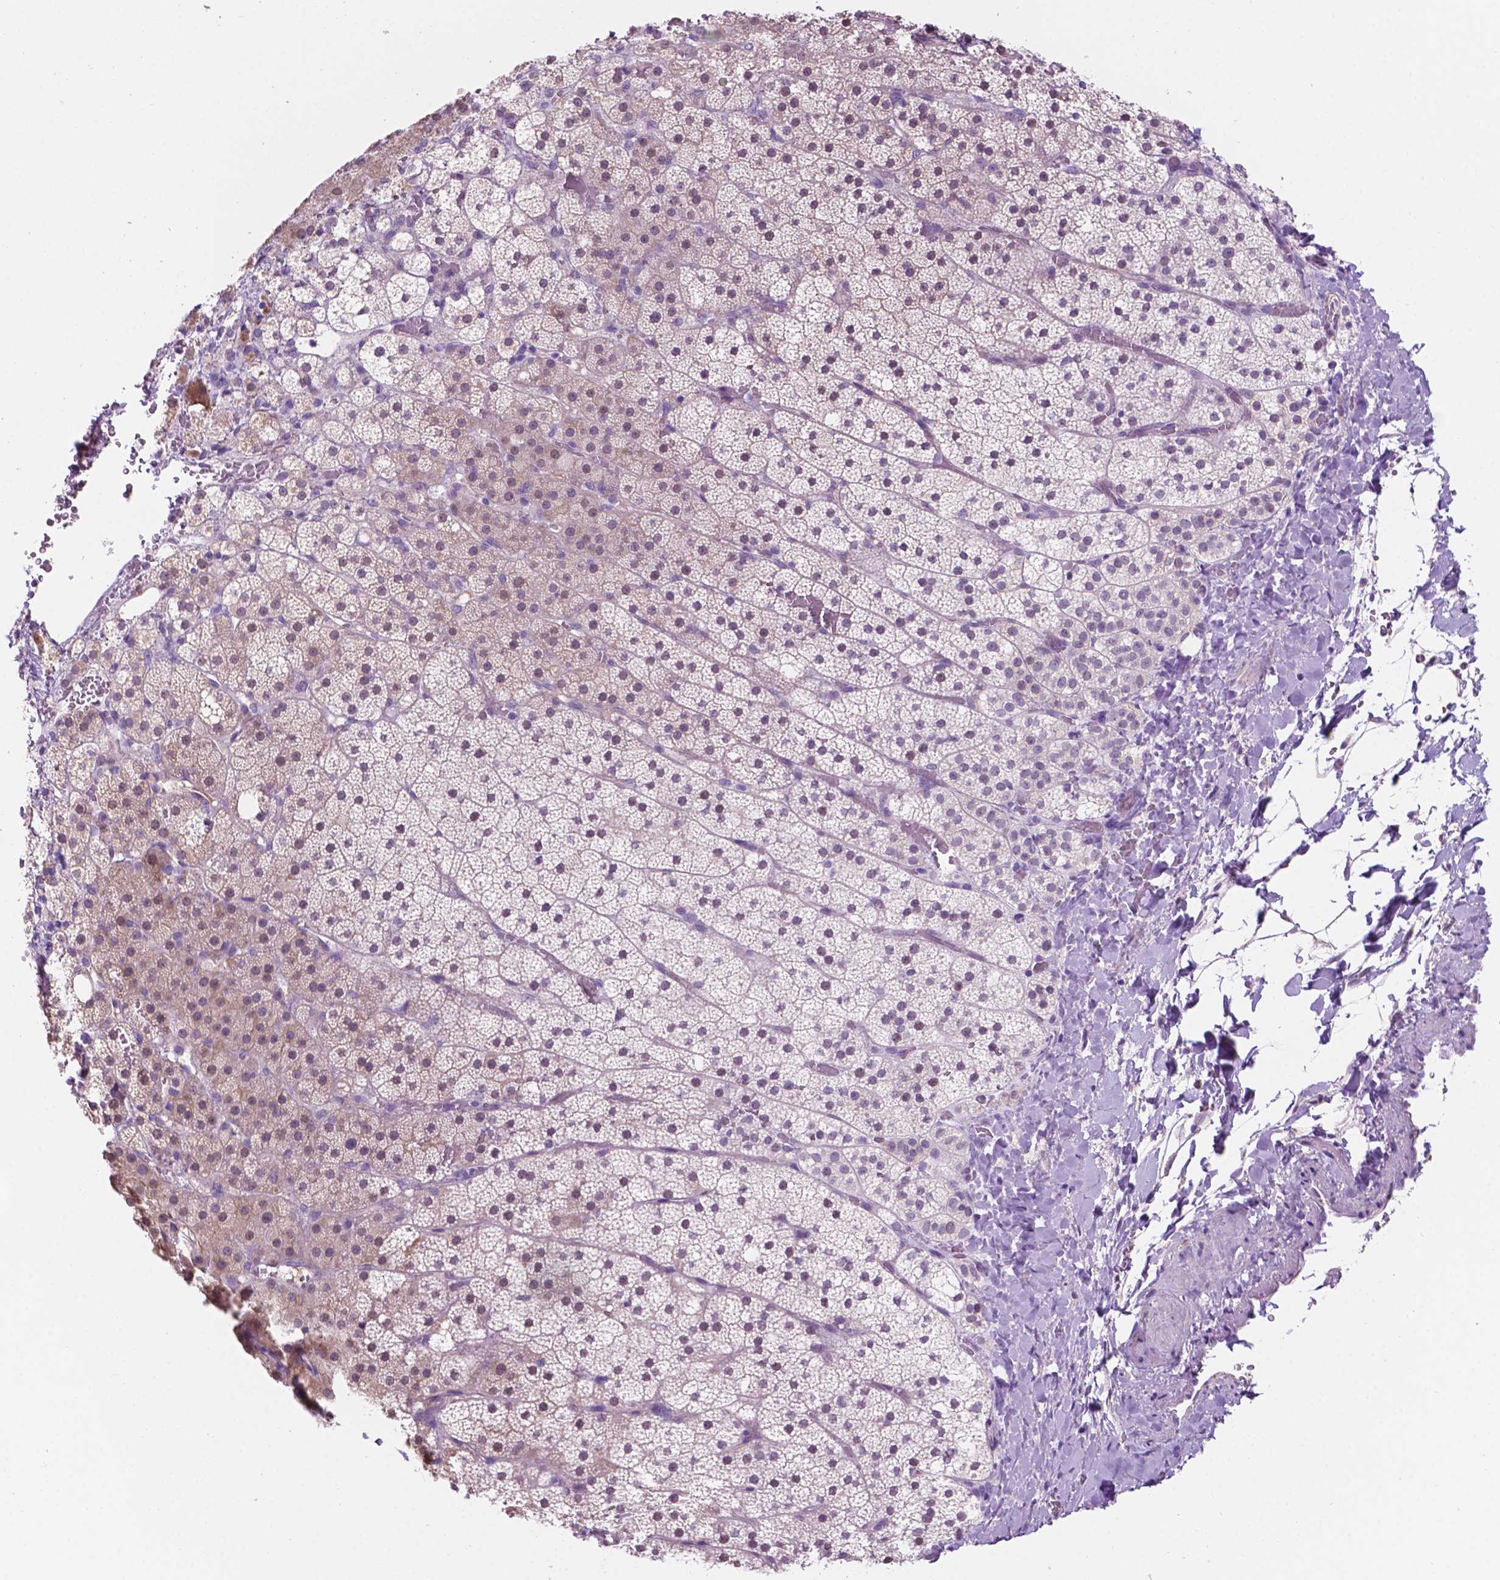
{"staining": {"intensity": "weak", "quantity": "<25%", "location": "cytoplasmic/membranous"}, "tissue": "adrenal gland", "cell_type": "Glandular cells", "image_type": "normal", "snomed": [{"axis": "morphology", "description": "Normal tissue, NOS"}, {"axis": "topography", "description": "Adrenal gland"}], "caption": "Immunohistochemical staining of normal human adrenal gland reveals no significant positivity in glandular cells.", "gene": "ACY3", "patient": {"sex": "male", "age": 53}}